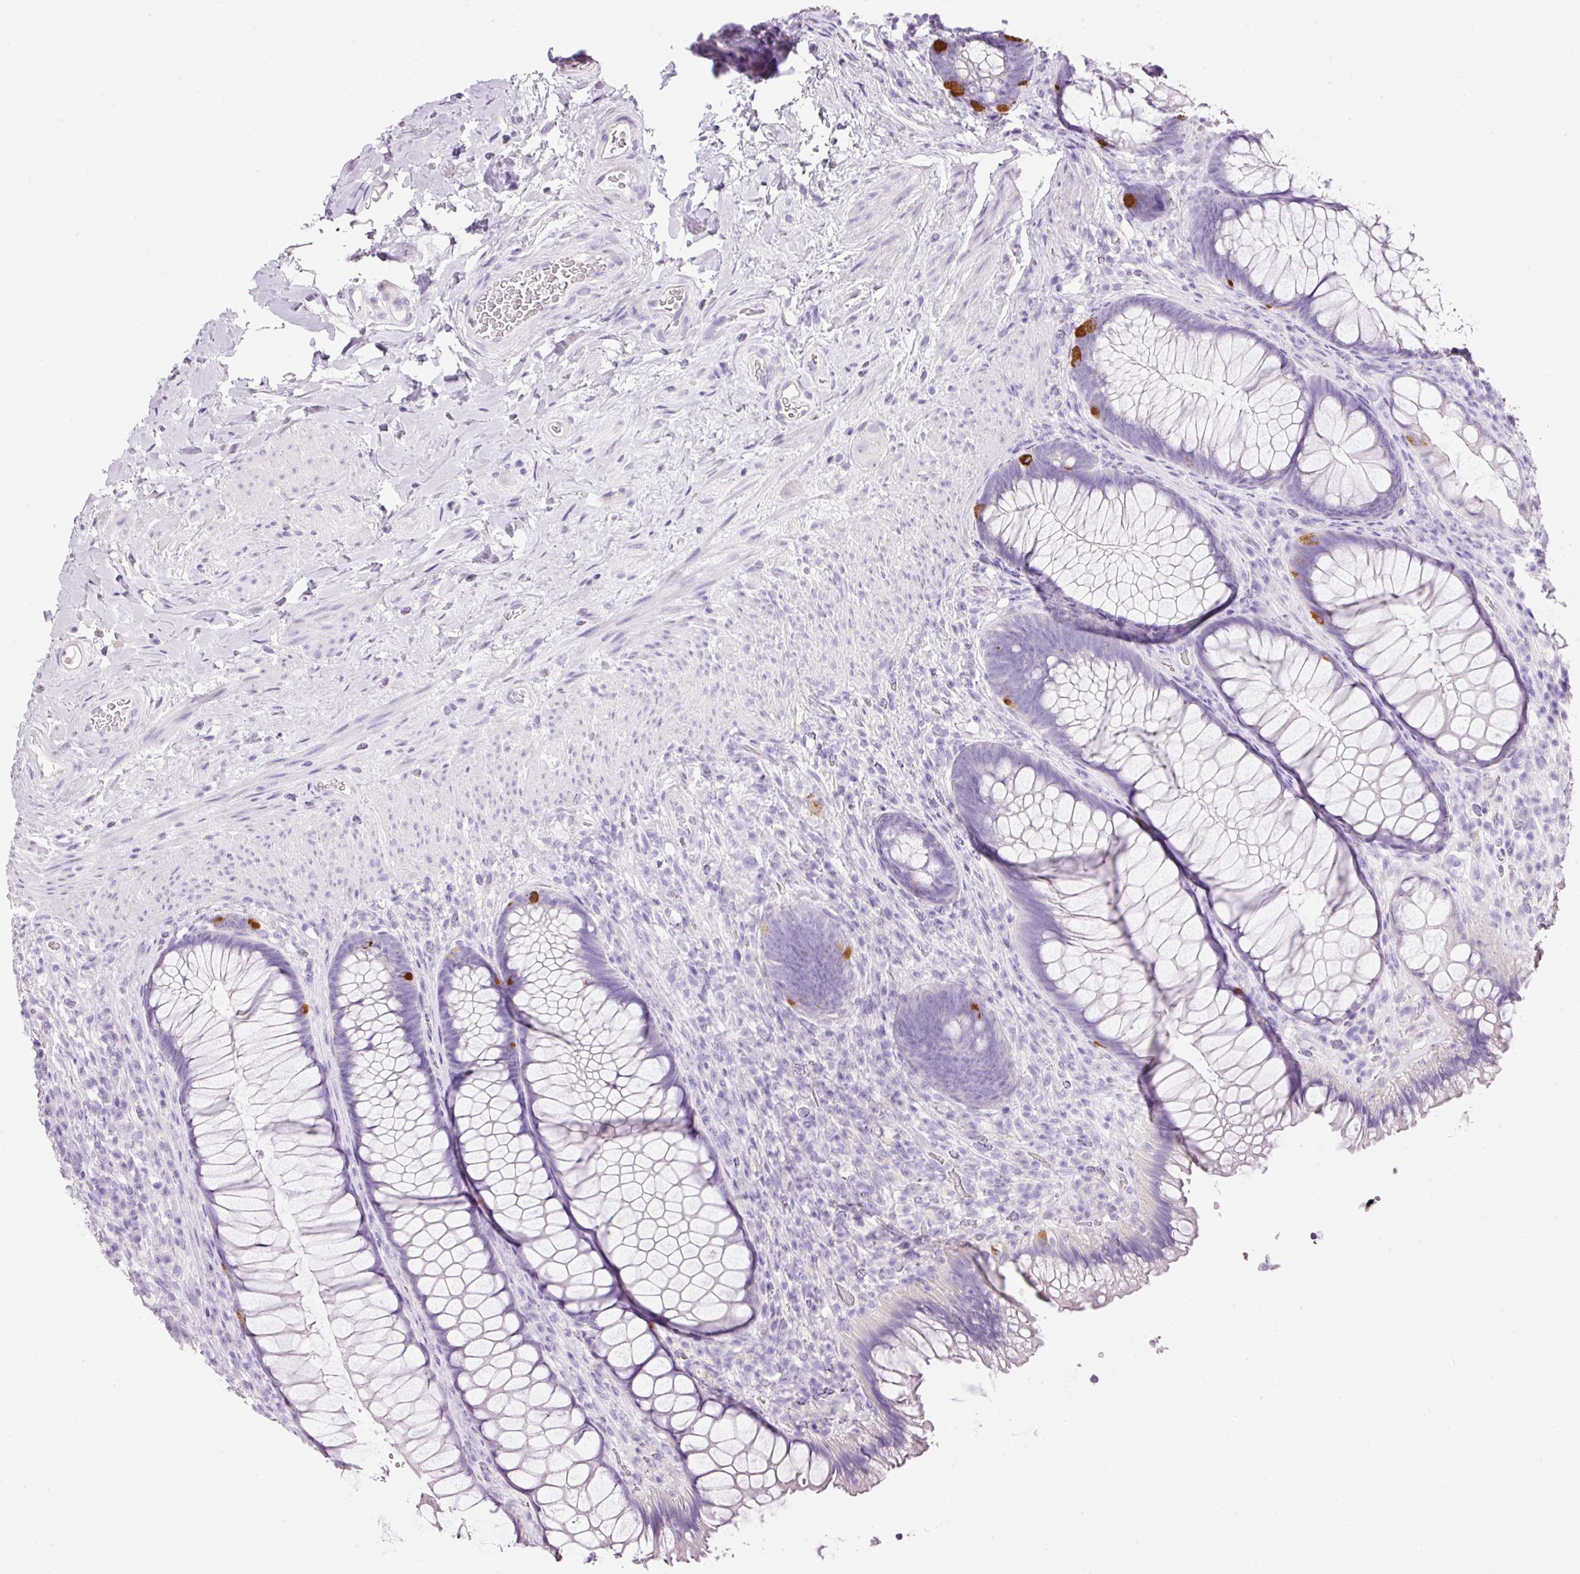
{"staining": {"intensity": "strong", "quantity": "<25%", "location": "cytoplasmic/membranous"}, "tissue": "rectum", "cell_type": "Glandular cells", "image_type": "normal", "snomed": [{"axis": "morphology", "description": "Normal tissue, NOS"}, {"axis": "topography", "description": "Rectum"}], "caption": "Strong cytoplasmic/membranous protein positivity is seen in about <25% of glandular cells in rectum.", "gene": "BSND", "patient": {"sex": "male", "age": 53}}